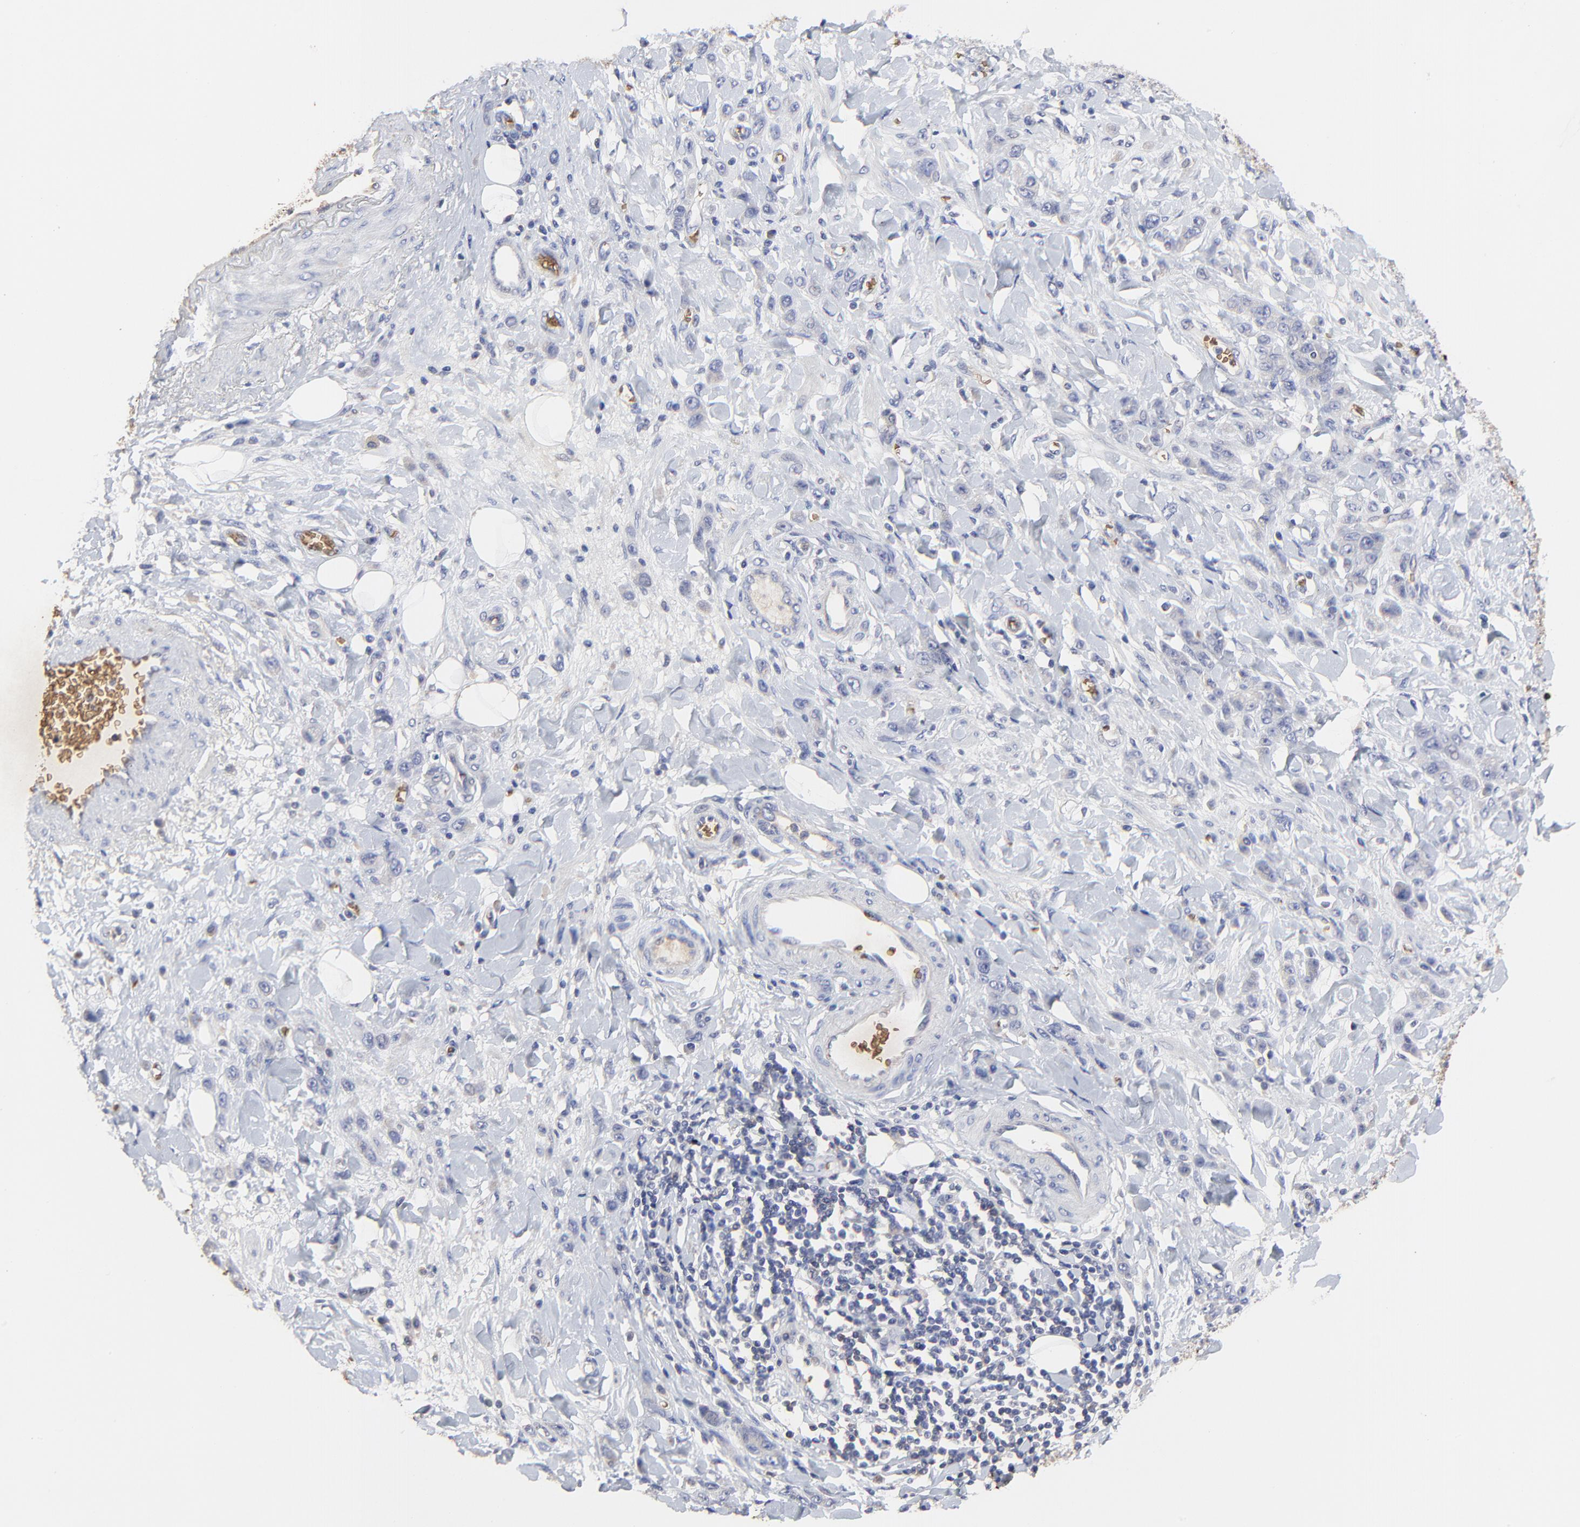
{"staining": {"intensity": "negative", "quantity": "none", "location": "none"}, "tissue": "stomach cancer", "cell_type": "Tumor cells", "image_type": "cancer", "snomed": [{"axis": "morphology", "description": "Normal tissue, NOS"}, {"axis": "morphology", "description": "Adenocarcinoma, NOS"}, {"axis": "topography", "description": "Stomach"}], "caption": "Immunohistochemical staining of stomach cancer displays no significant expression in tumor cells.", "gene": "PAG1", "patient": {"sex": "male", "age": 82}}